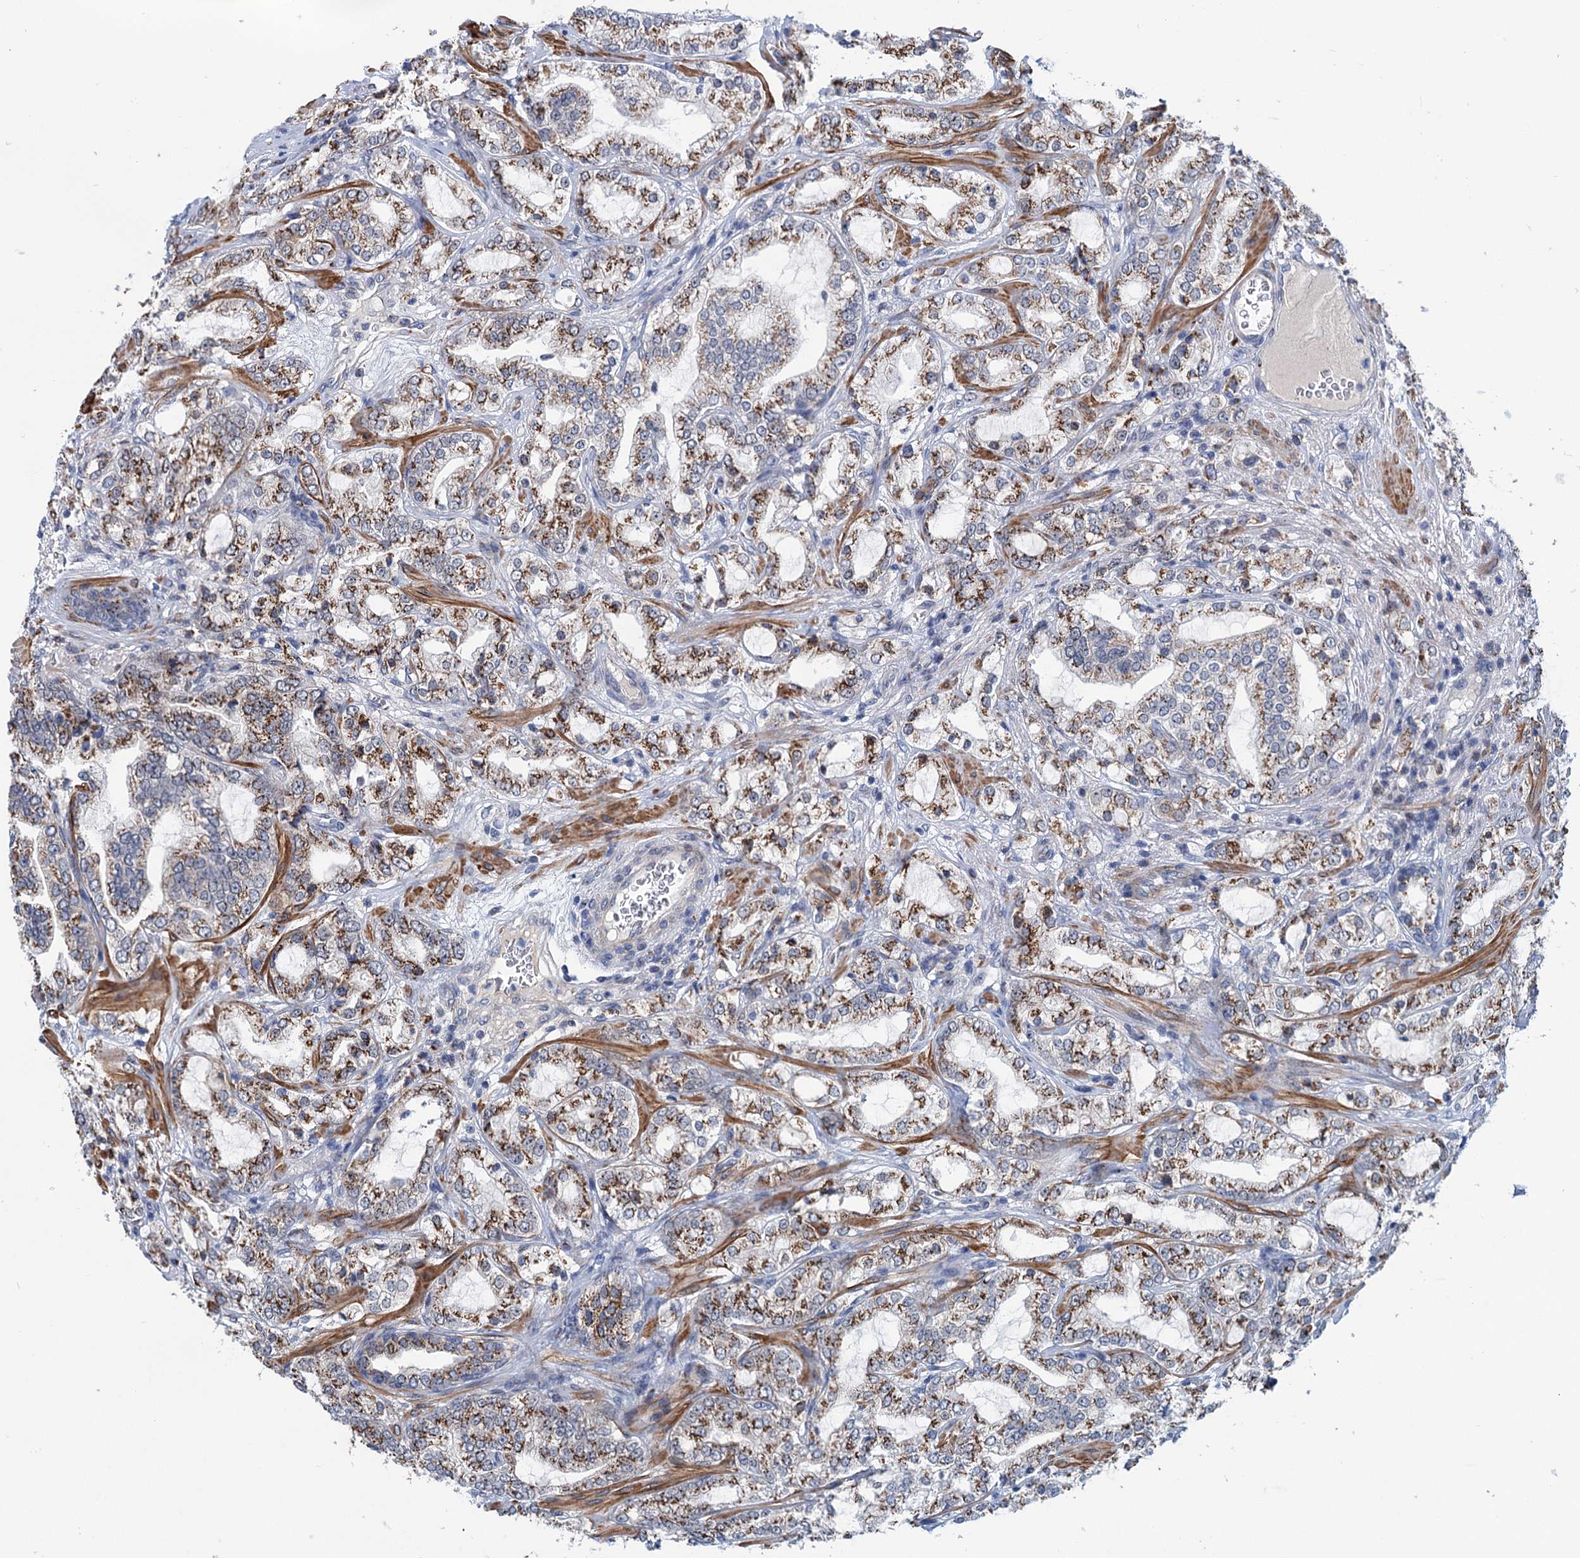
{"staining": {"intensity": "strong", "quantity": "25%-75%", "location": "cytoplasmic/membranous"}, "tissue": "prostate cancer", "cell_type": "Tumor cells", "image_type": "cancer", "snomed": [{"axis": "morphology", "description": "Adenocarcinoma, High grade"}, {"axis": "topography", "description": "Prostate"}], "caption": "Protein expression by IHC exhibits strong cytoplasmic/membranous expression in about 25%-75% of tumor cells in prostate adenocarcinoma (high-grade).", "gene": "ELP4", "patient": {"sex": "male", "age": 64}}